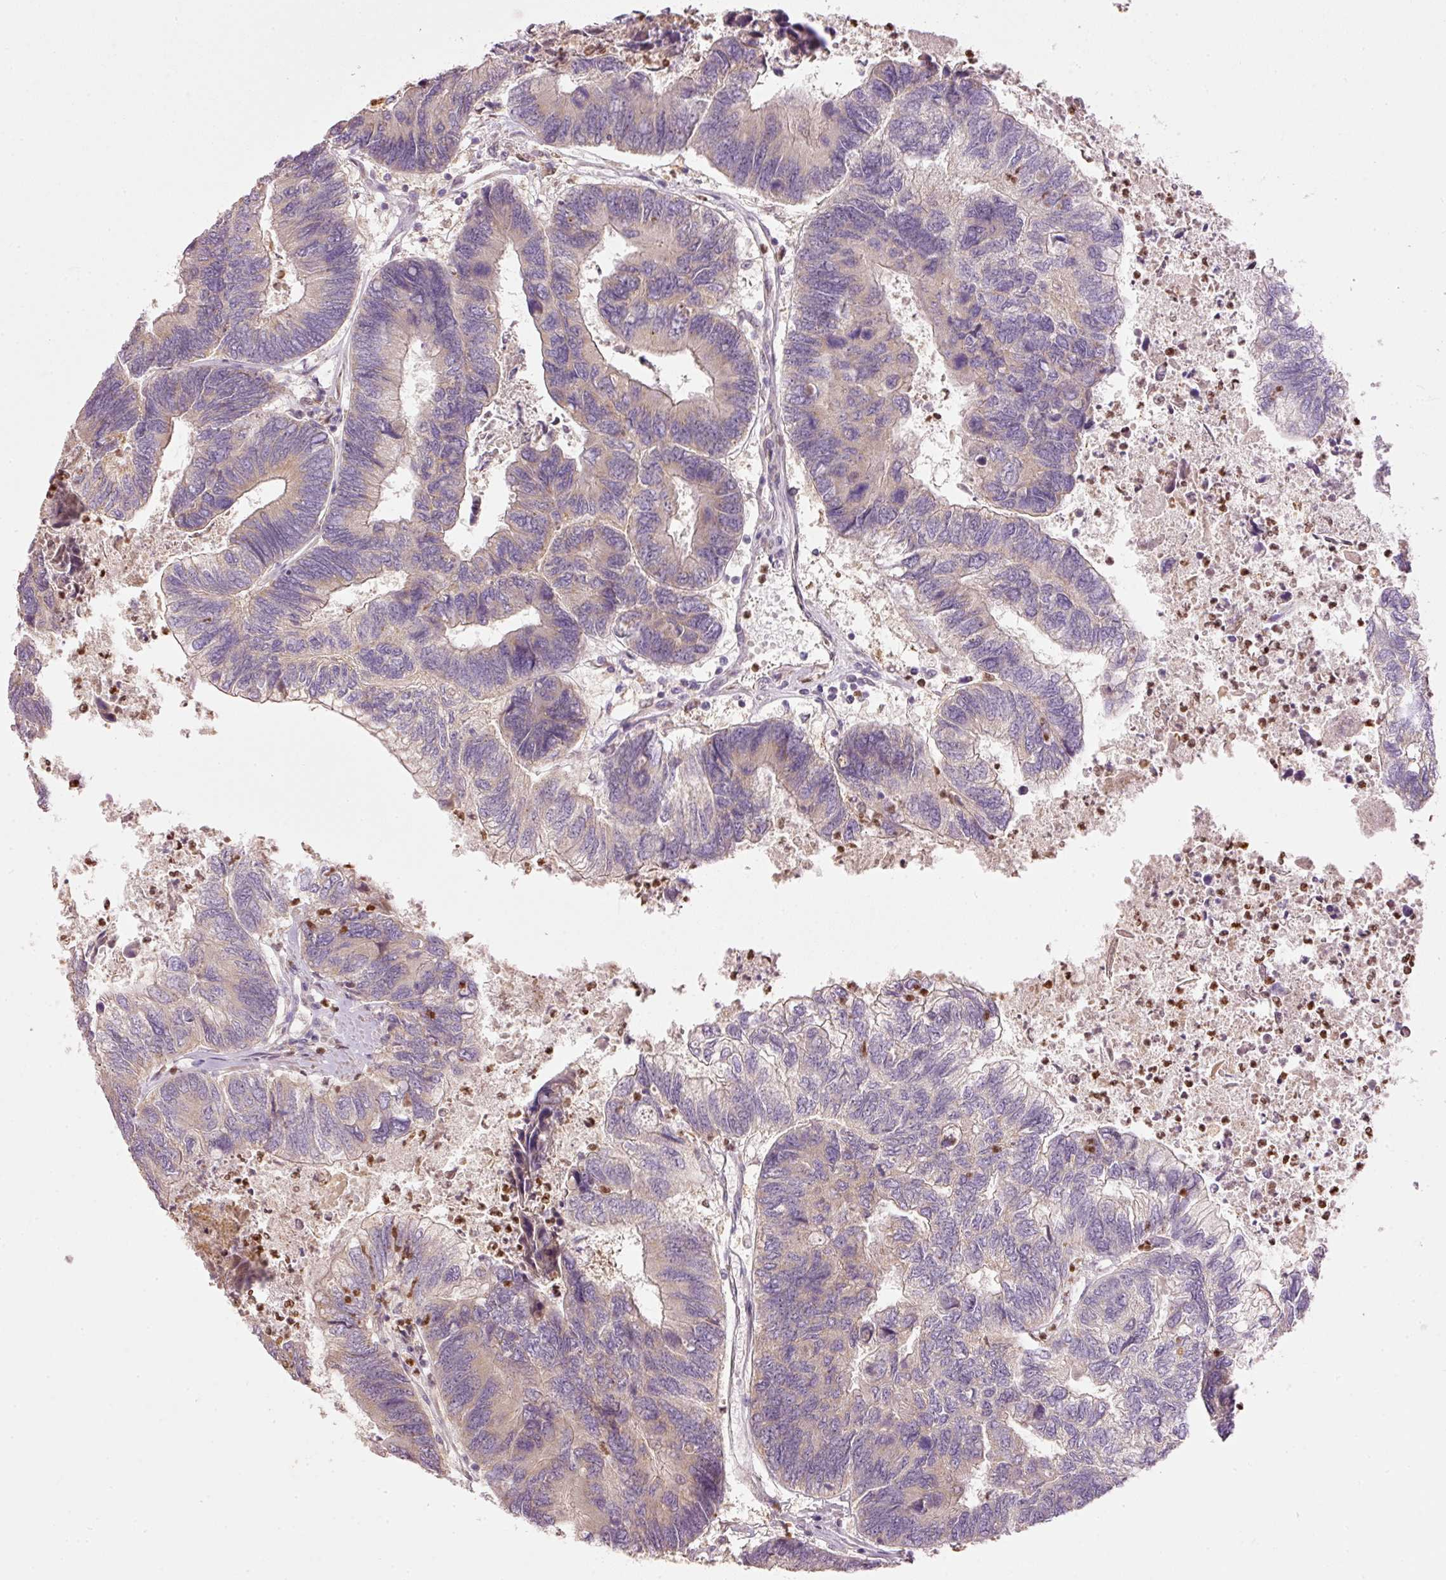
{"staining": {"intensity": "weak", "quantity": "25%-75%", "location": "cytoplasmic/membranous"}, "tissue": "colorectal cancer", "cell_type": "Tumor cells", "image_type": "cancer", "snomed": [{"axis": "morphology", "description": "Adenocarcinoma, NOS"}, {"axis": "topography", "description": "Colon"}], "caption": "High-magnification brightfield microscopy of colorectal adenocarcinoma stained with DAB (3,3'-diaminobenzidine) (brown) and counterstained with hematoxylin (blue). tumor cells exhibit weak cytoplasmic/membranous positivity is seen in approximately25%-75% of cells.", "gene": "MTHFD1L", "patient": {"sex": "female", "age": 67}}